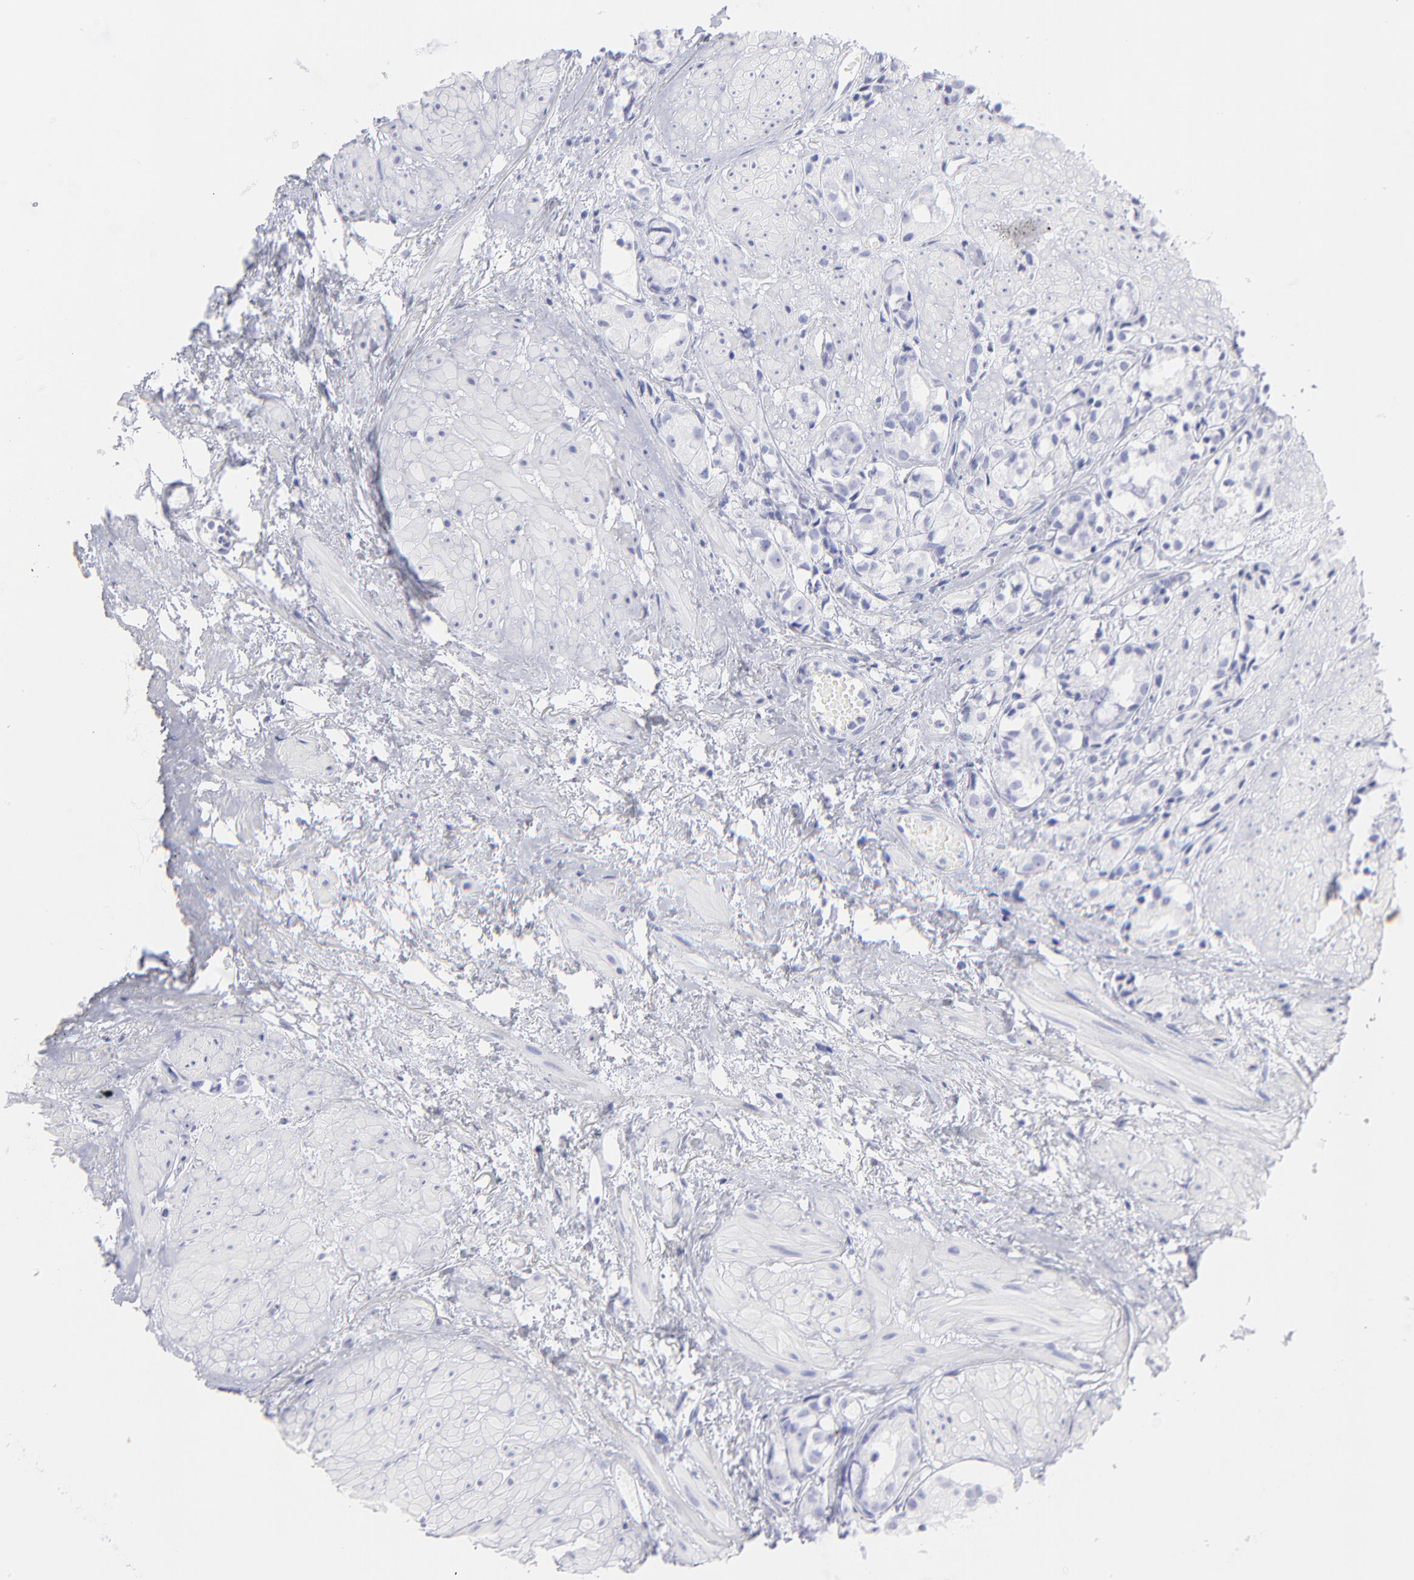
{"staining": {"intensity": "negative", "quantity": "none", "location": "none"}, "tissue": "prostate cancer", "cell_type": "Tumor cells", "image_type": "cancer", "snomed": [{"axis": "morphology", "description": "Adenocarcinoma, High grade"}, {"axis": "topography", "description": "Prostate"}], "caption": "A photomicrograph of adenocarcinoma (high-grade) (prostate) stained for a protein exhibits no brown staining in tumor cells.", "gene": "F13B", "patient": {"sex": "male", "age": 85}}